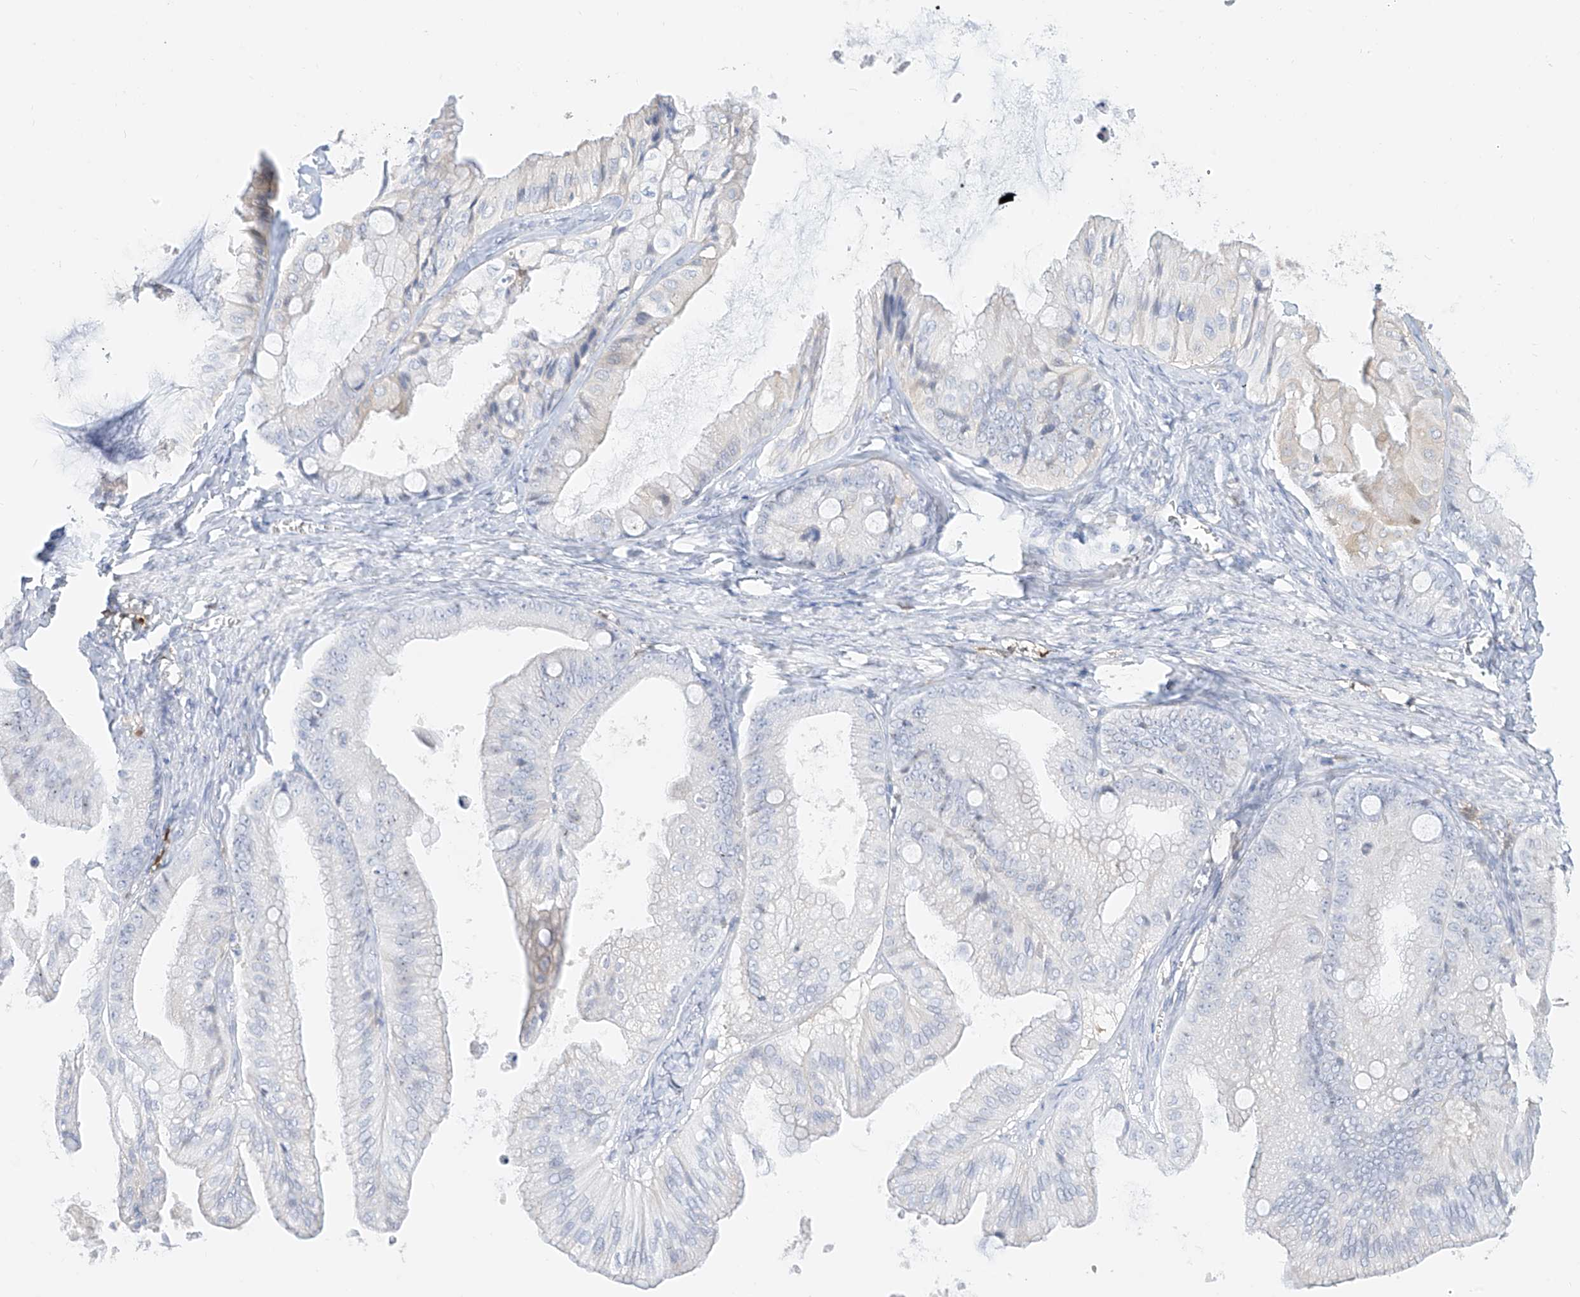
{"staining": {"intensity": "negative", "quantity": "none", "location": "none"}, "tissue": "ovarian cancer", "cell_type": "Tumor cells", "image_type": "cancer", "snomed": [{"axis": "morphology", "description": "Cystadenocarcinoma, mucinous, NOS"}, {"axis": "topography", "description": "Ovary"}], "caption": "Immunohistochemical staining of human mucinous cystadenocarcinoma (ovarian) reveals no significant staining in tumor cells.", "gene": "ZZEF1", "patient": {"sex": "female", "age": 71}}